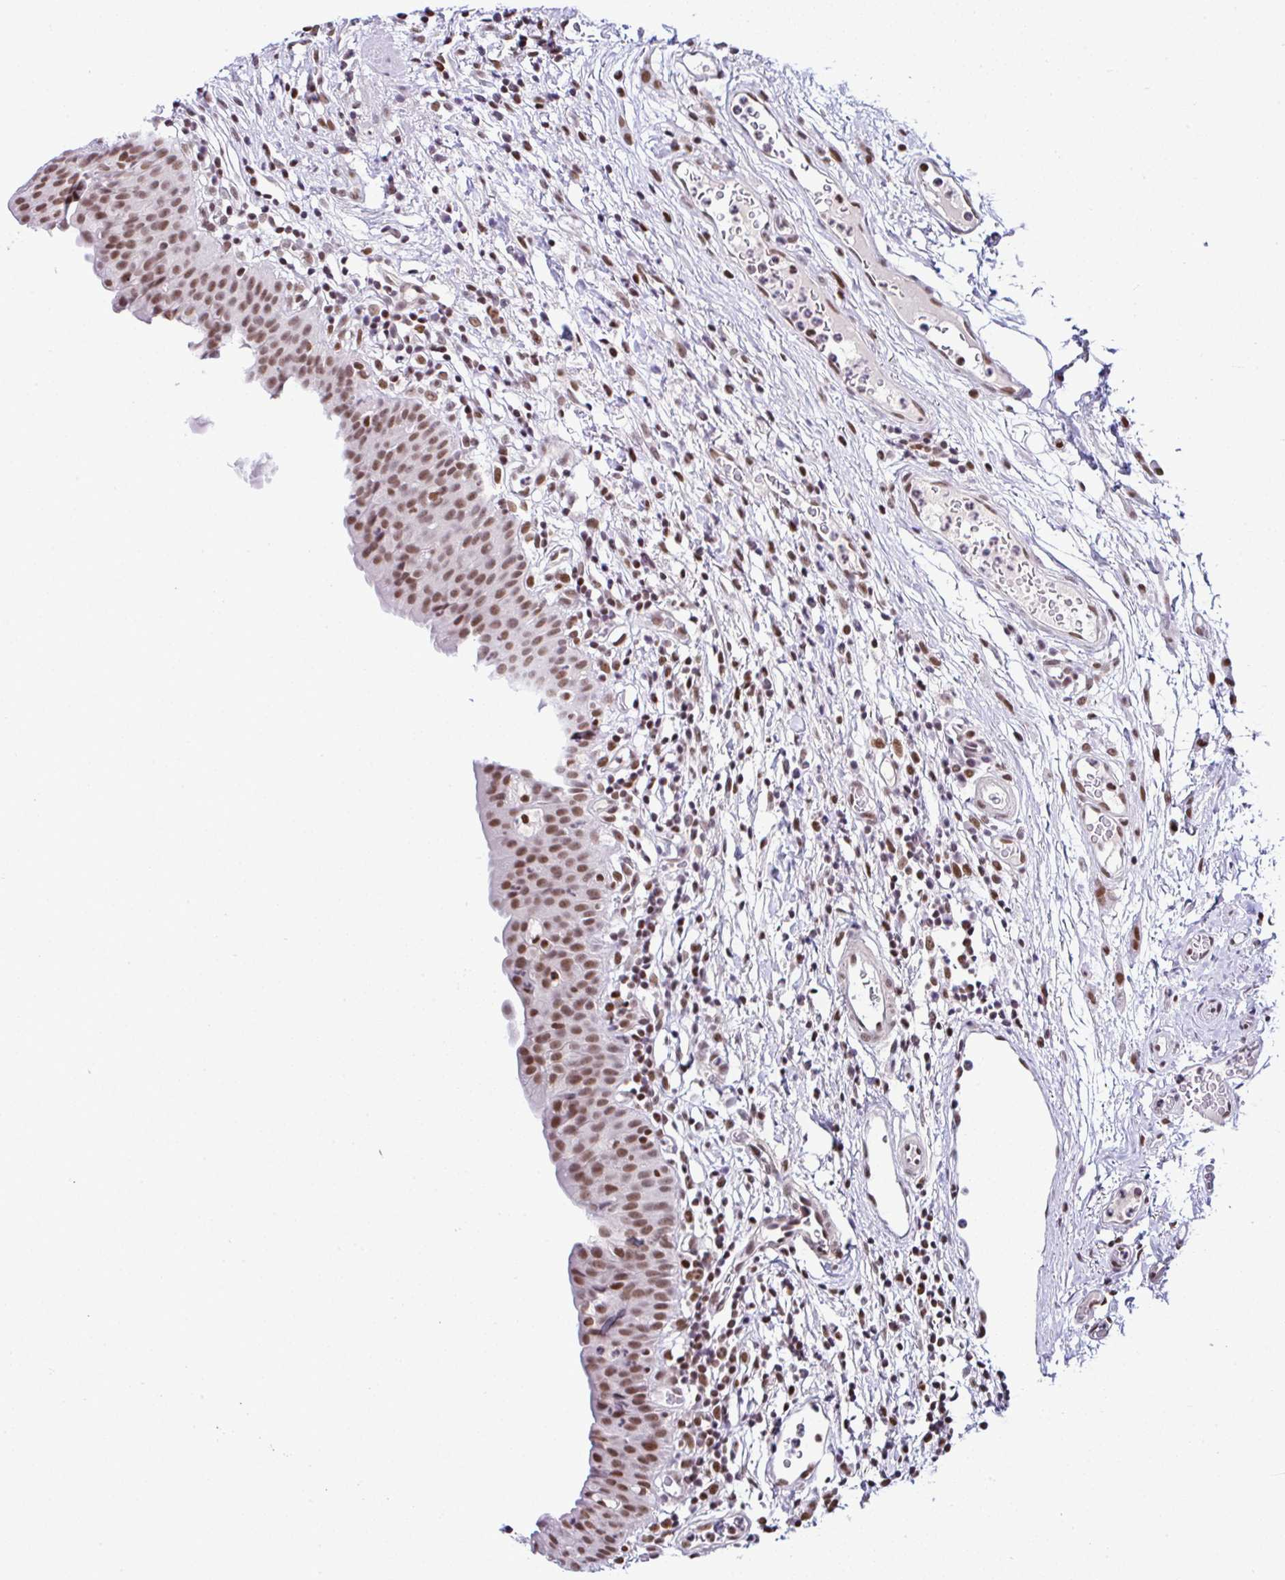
{"staining": {"intensity": "moderate", "quantity": ">75%", "location": "nuclear"}, "tissue": "urinary bladder", "cell_type": "Urothelial cells", "image_type": "normal", "snomed": [{"axis": "morphology", "description": "Normal tissue, NOS"}, {"axis": "morphology", "description": "Inflammation, NOS"}, {"axis": "topography", "description": "Urinary bladder"}], "caption": "A medium amount of moderate nuclear staining is present in approximately >75% of urothelial cells in normal urinary bladder.", "gene": "DR1", "patient": {"sex": "male", "age": 57}}